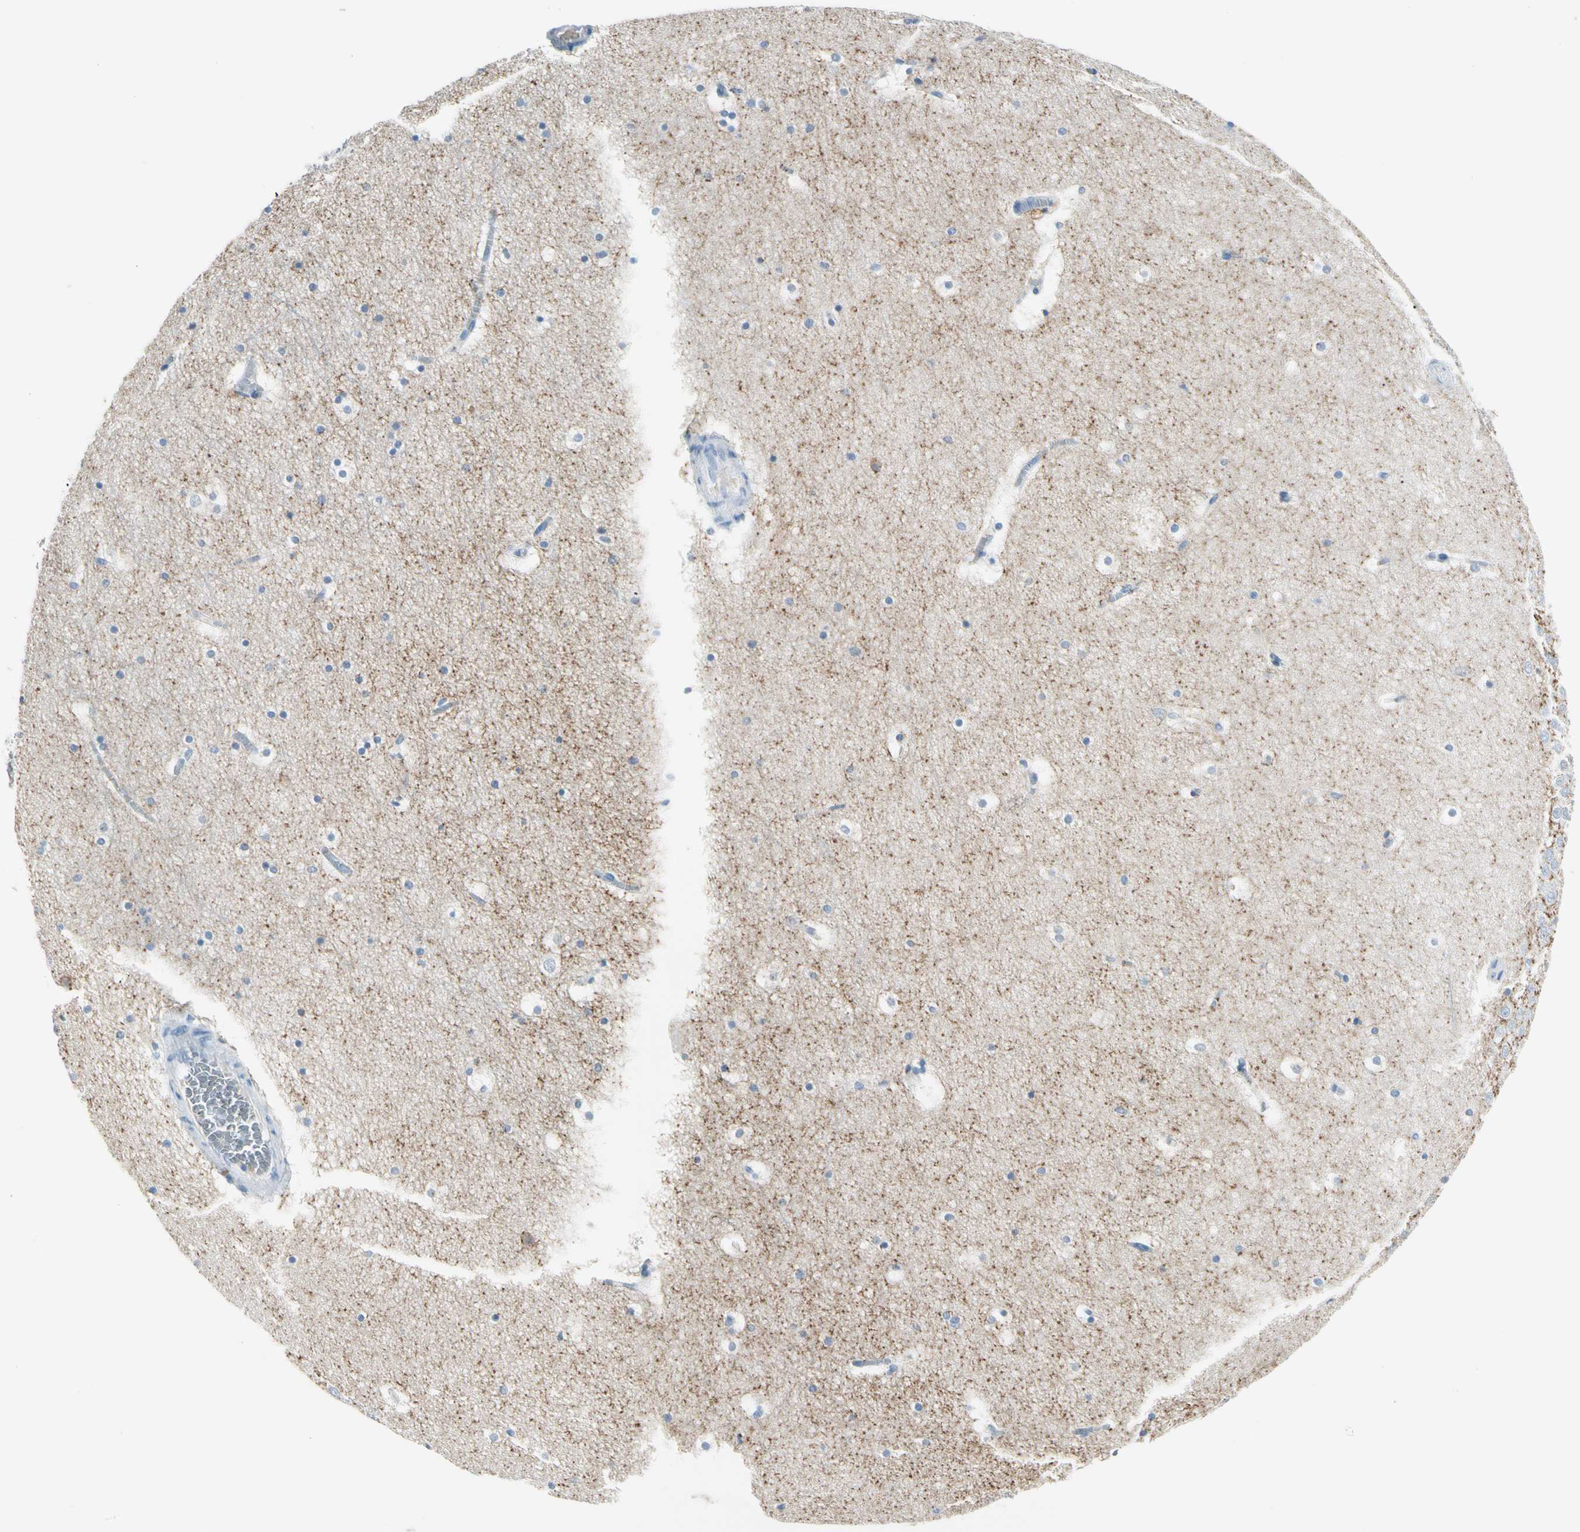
{"staining": {"intensity": "negative", "quantity": "none", "location": "none"}, "tissue": "hippocampus", "cell_type": "Glial cells", "image_type": "normal", "snomed": [{"axis": "morphology", "description": "Normal tissue, NOS"}, {"axis": "topography", "description": "Hippocampus"}], "caption": "This is a photomicrograph of immunohistochemistry staining of normal hippocampus, which shows no expression in glial cells.", "gene": "CA1", "patient": {"sex": "male", "age": 45}}